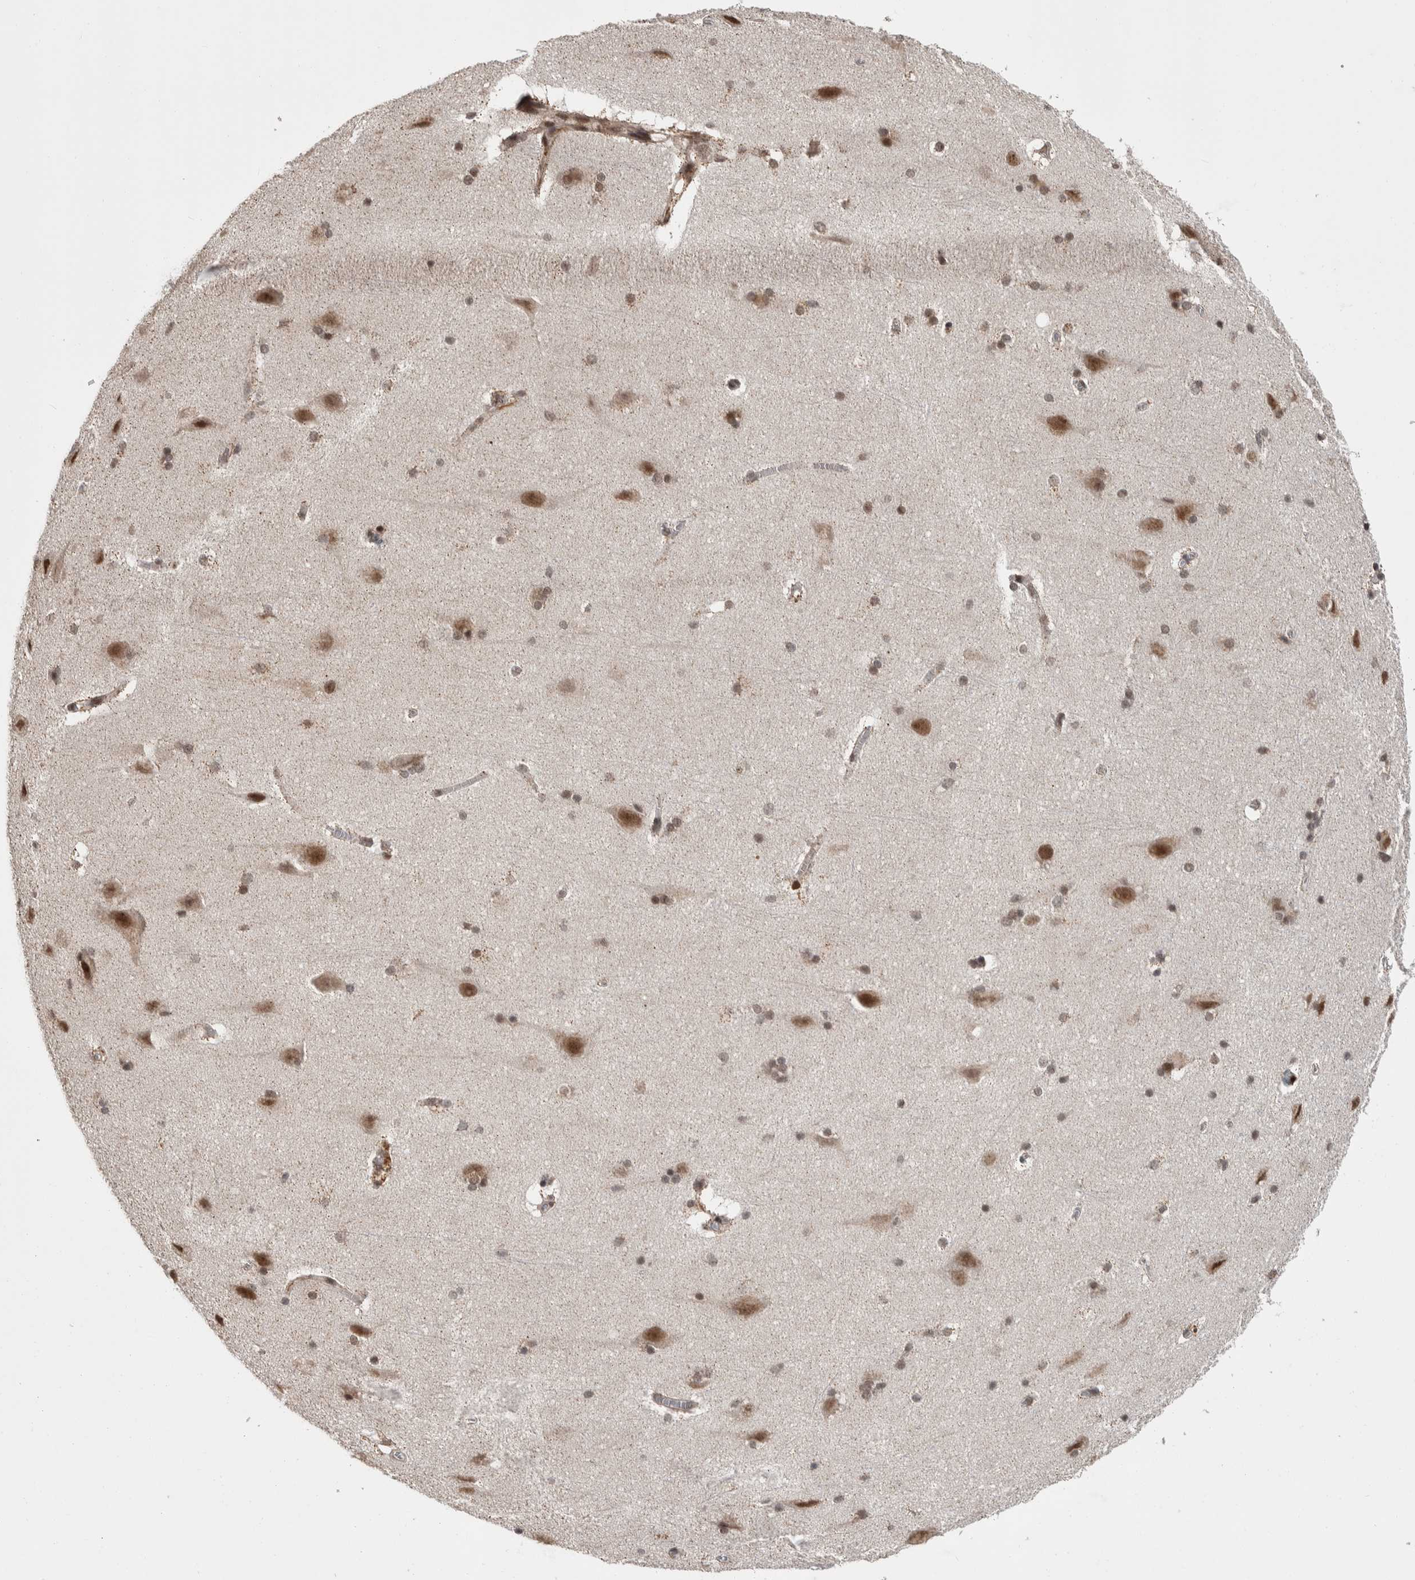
{"staining": {"intensity": "weak", "quantity": "<25%", "location": "nuclear"}, "tissue": "cerebral cortex", "cell_type": "Endothelial cells", "image_type": "normal", "snomed": [{"axis": "morphology", "description": "Normal tissue, NOS"}, {"axis": "topography", "description": "Cerebral cortex"}, {"axis": "topography", "description": "Hippocampus"}], "caption": "Immunohistochemistry micrograph of unremarkable cerebral cortex: human cerebral cortex stained with DAB (3,3'-diaminobenzidine) exhibits no significant protein positivity in endothelial cells. The staining is performed using DAB brown chromogen with nuclei counter-stained in using hematoxylin.", "gene": "ZNF592", "patient": {"sex": "female", "age": 19}}